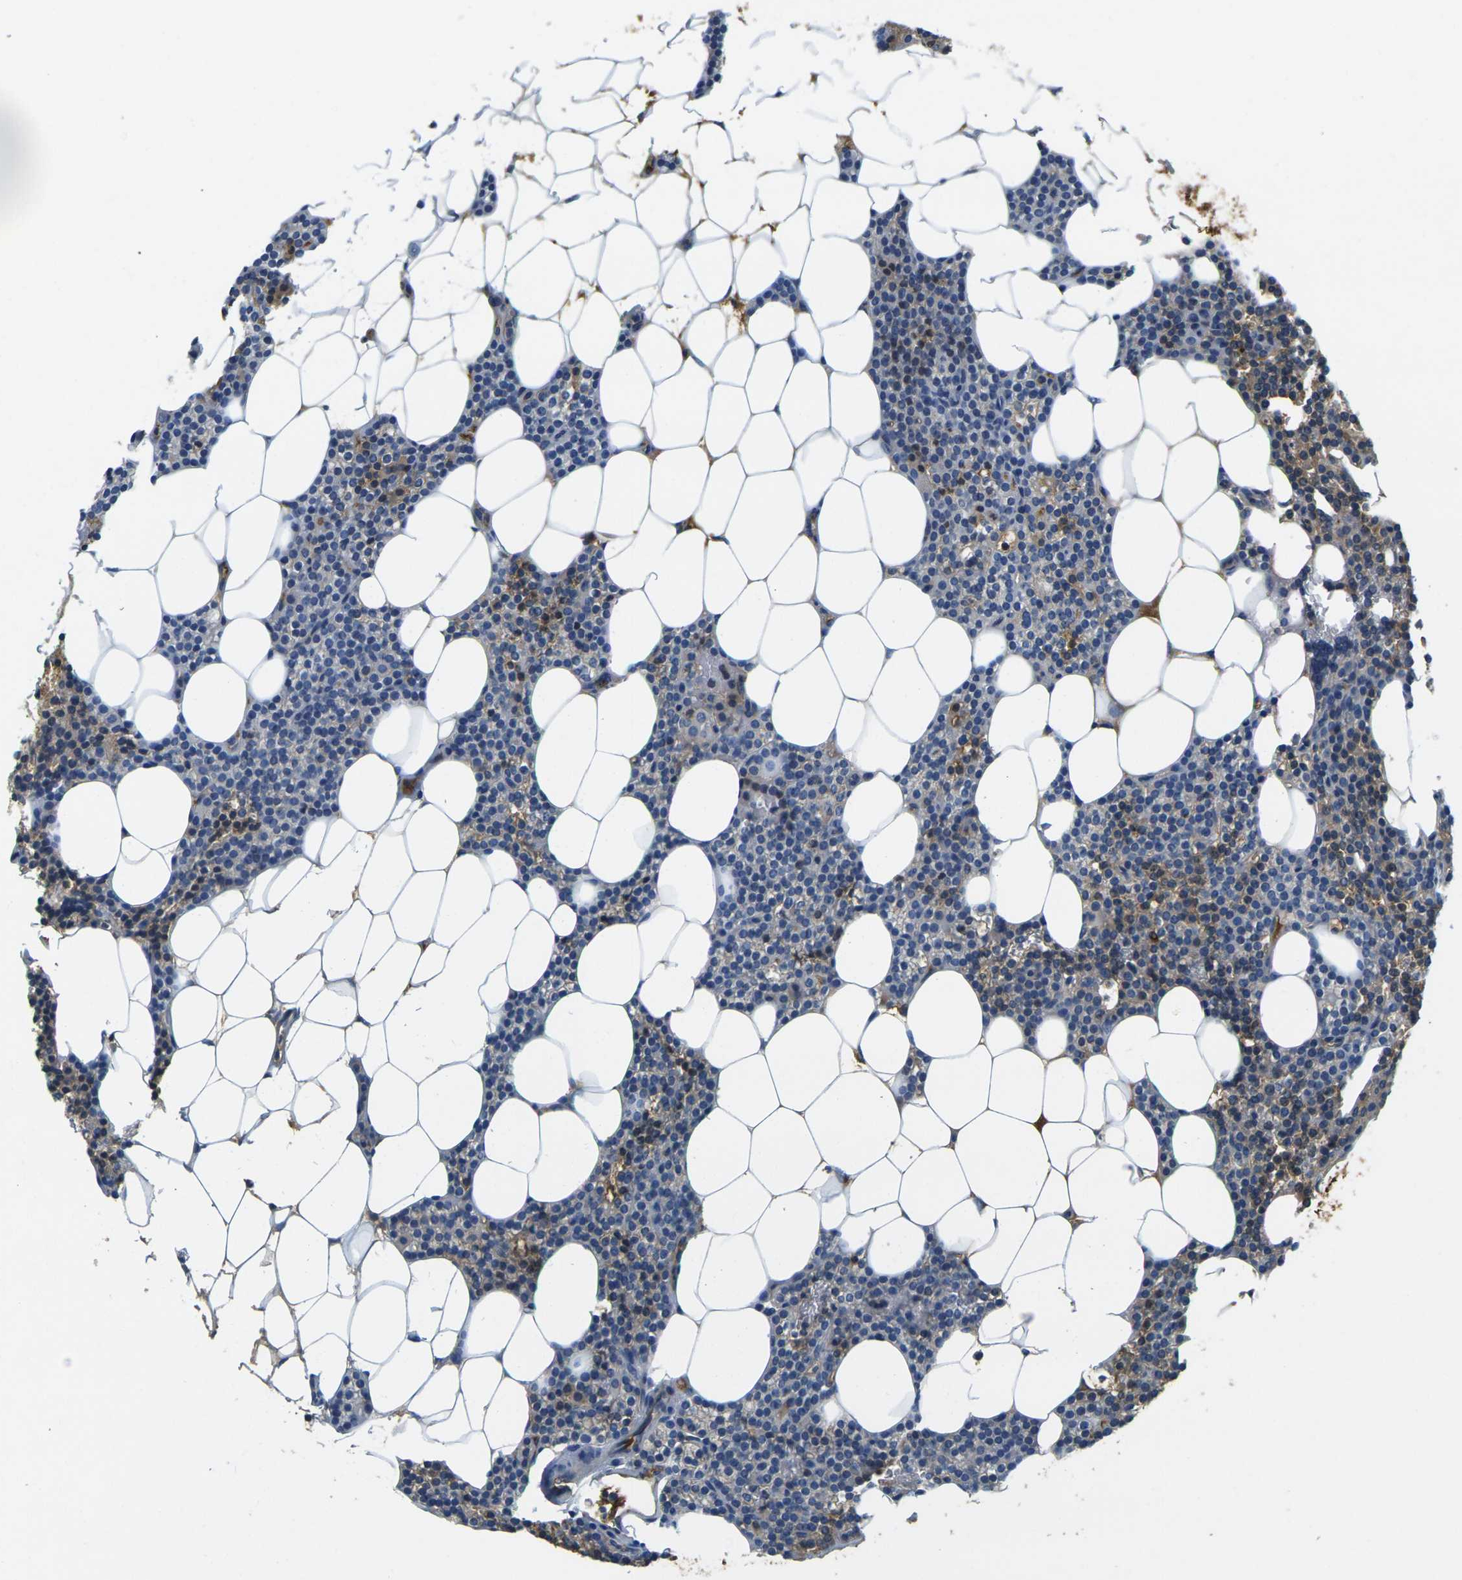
{"staining": {"intensity": "weak", "quantity": "<25%", "location": "cytoplasmic/membranous"}, "tissue": "parathyroid gland", "cell_type": "Glandular cells", "image_type": "normal", "snomed": [{"axis": "morphology", "description": "Normal tissue, NOS"}, {"axis": "morphology", "description": "Adenoma, NOS"}, {"axis": "topography", "description": "Parathyroid gland"}], "caption": "The micrograph shows no staining of glandular cells in unremarkable parathyroid gland.", "gene": "PLCD1", "patient": {"sex": "female", "age": 51}}